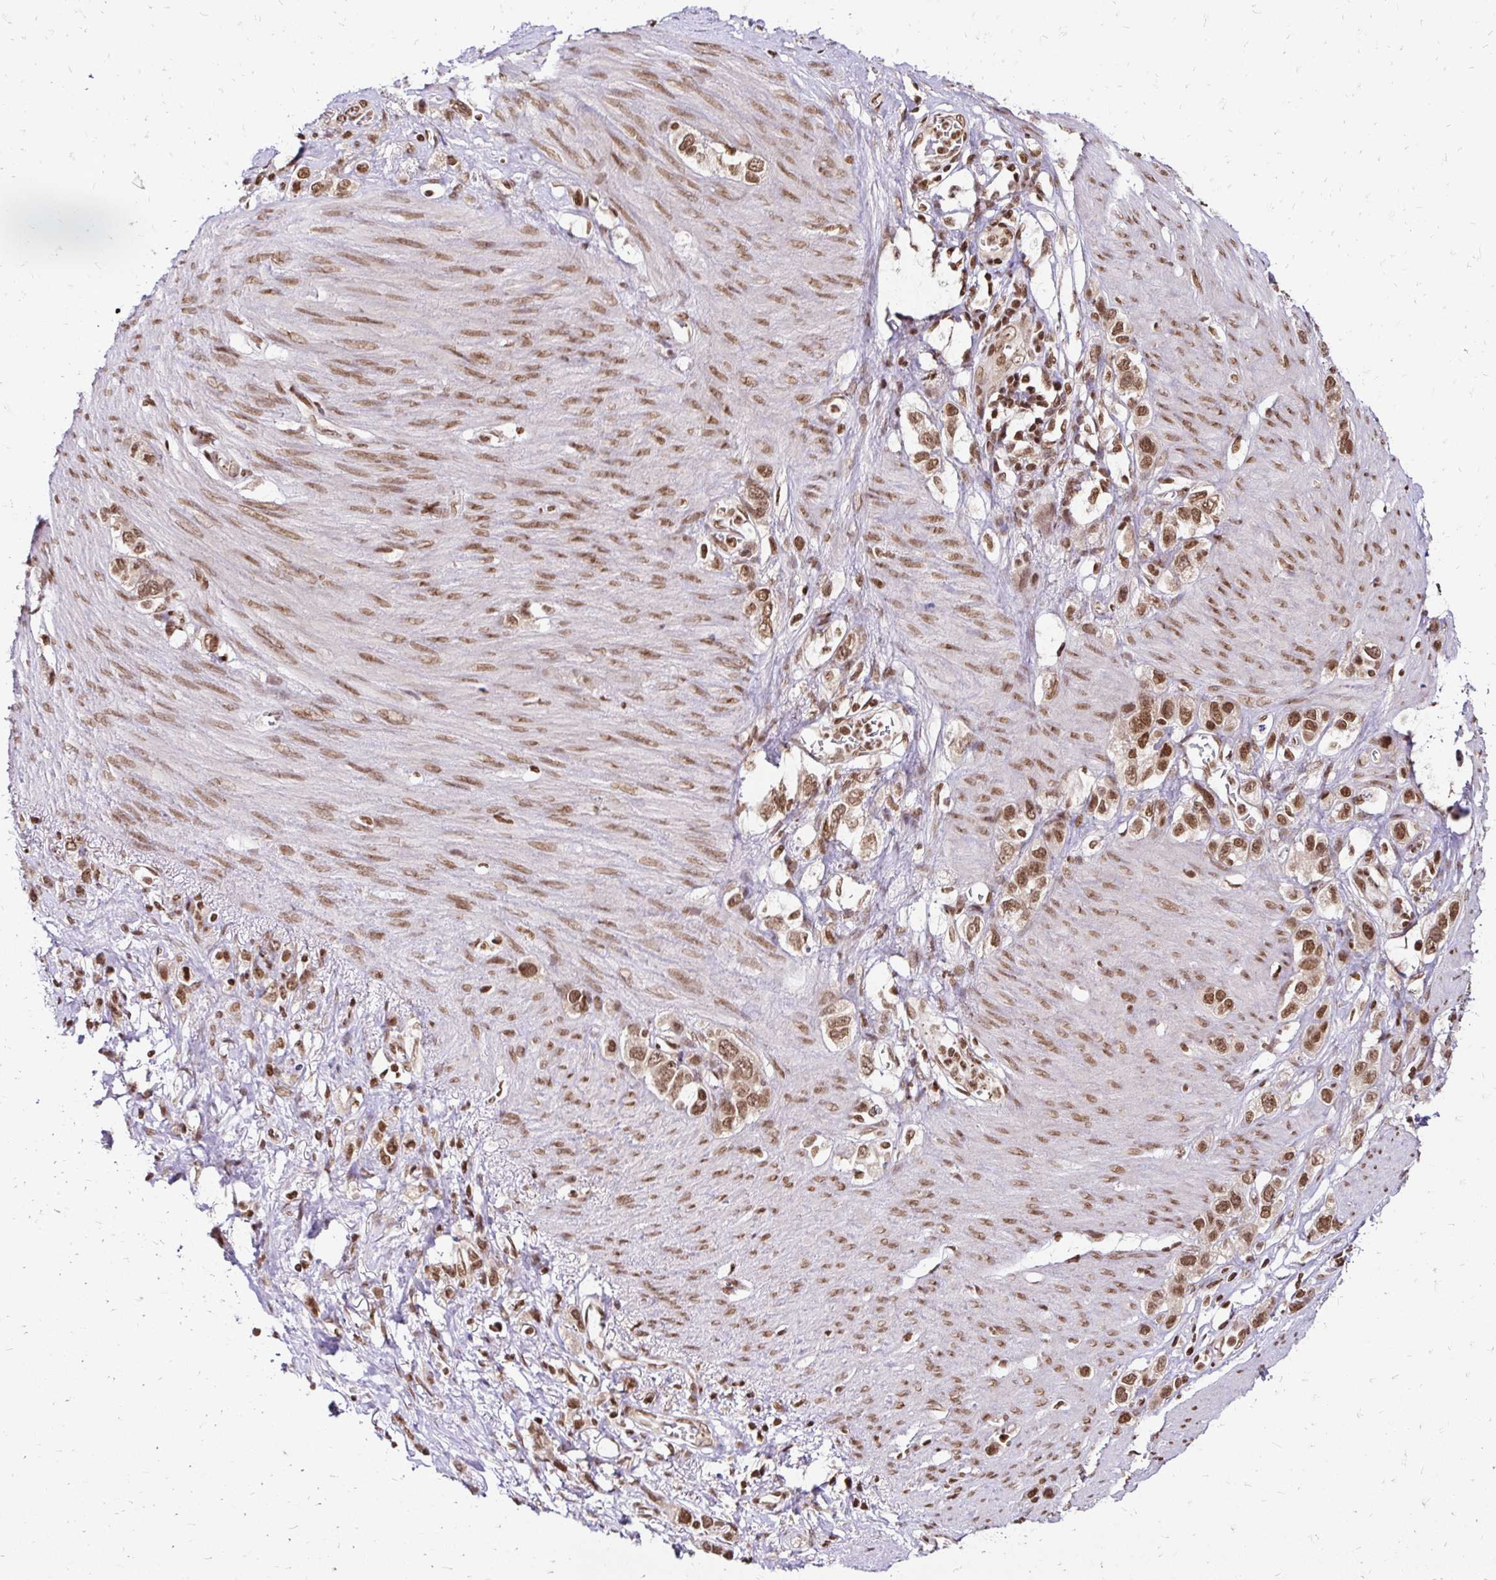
{"staining": {"intensity": "moderate", "quantity": ">75%", "location": "nuclear"}, "tissue": "stomach cancer", "cell_type": "Tumor cells", "image_type": "cancer", "snomed": [{"axis": "morphology", "description": "Adenocarcinoma, NOS"}, {"axis": "topography", "description": "Stomach"}], "caption": "Protein analysis of stomach cancer tissue shows moderate nuclear expression in about >75% of tumor cells. Using DAB (3,3'-diaminobenzidine) (brown) and hematoxylin (blue) stains, captured at high magnification using brightfield microscopy.", "gene": "GLYR1", "patient": {"sex": "female", "age": 65}}